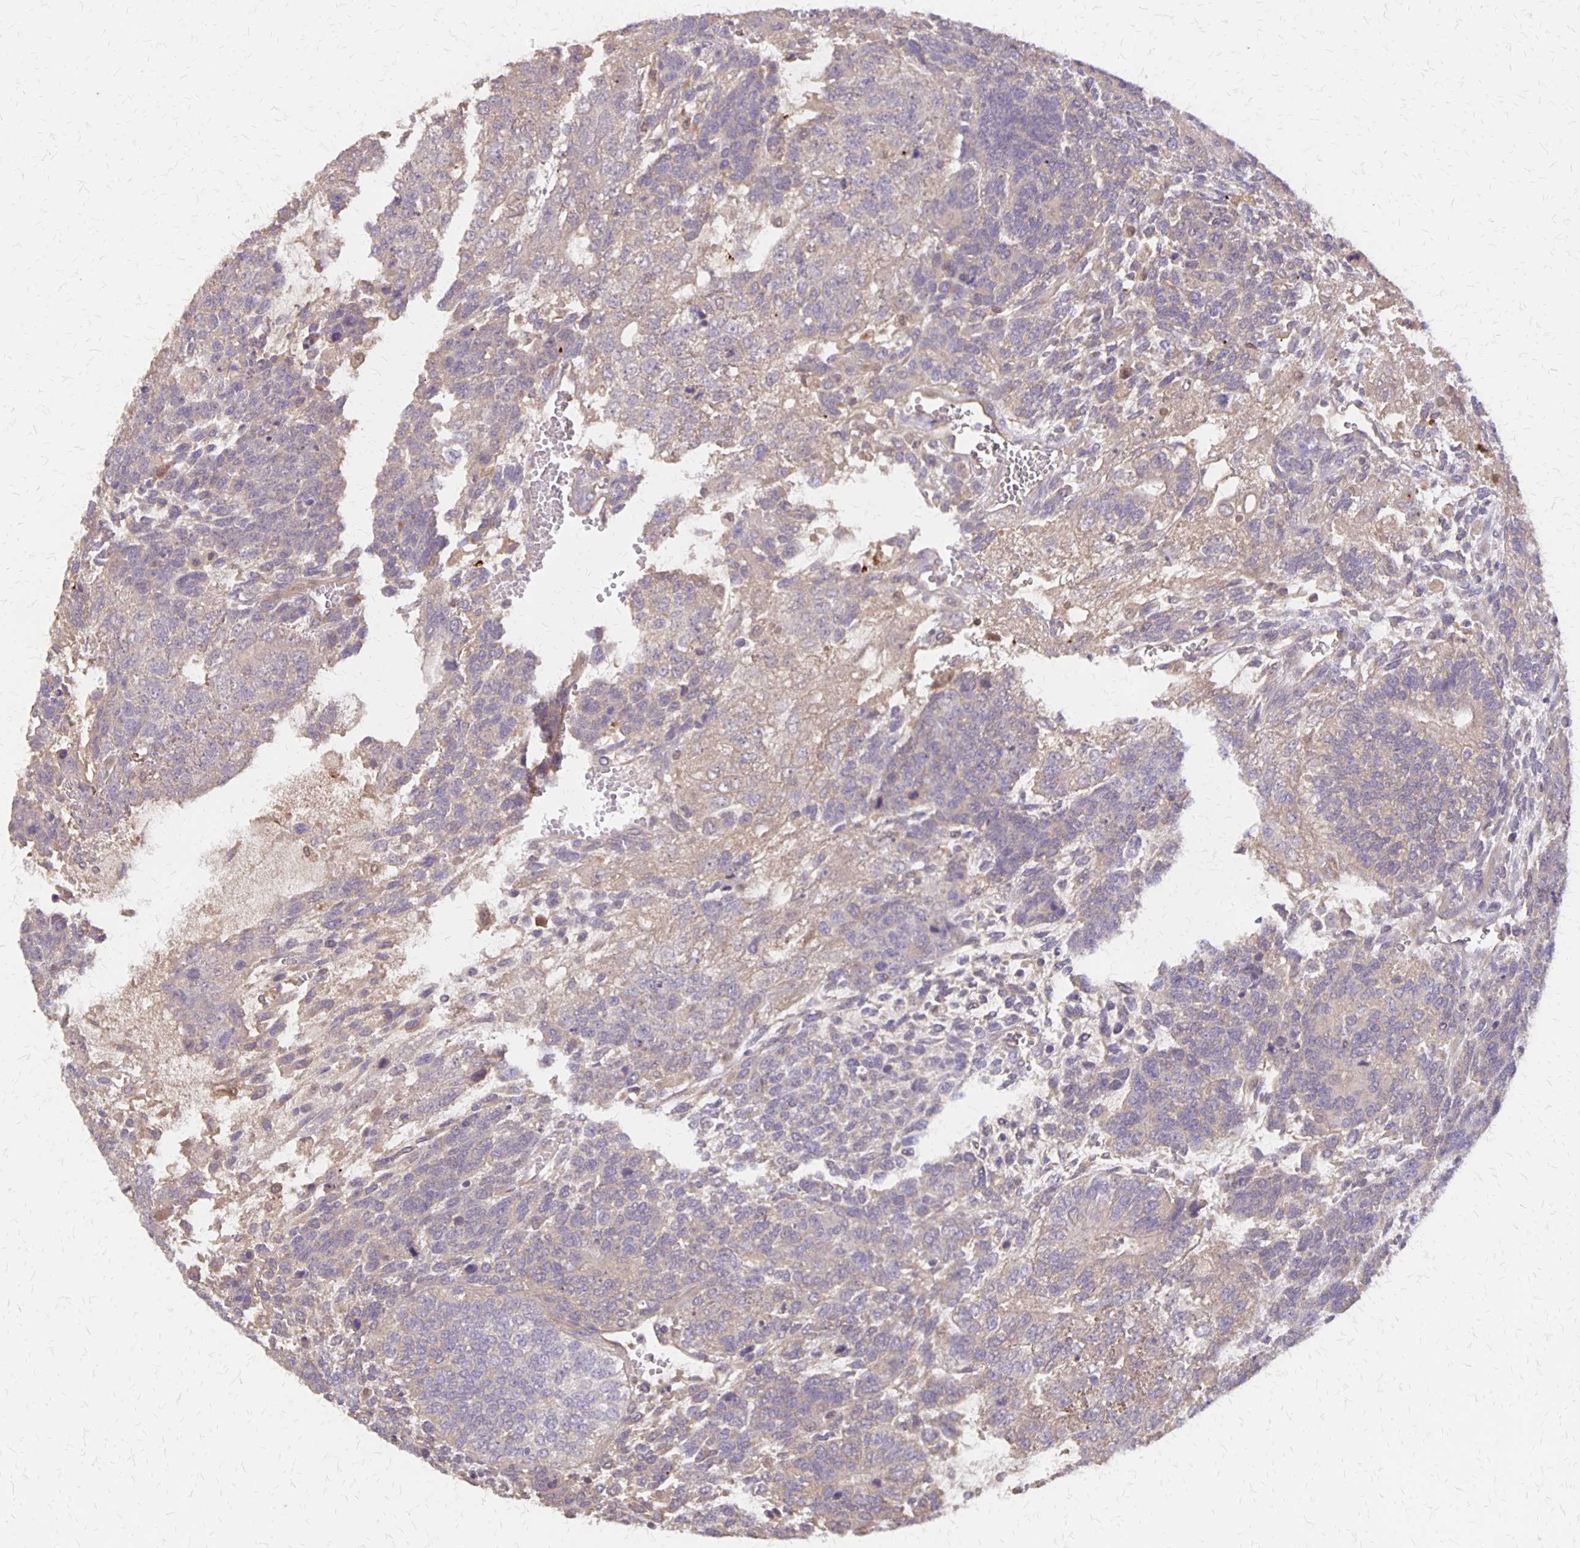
{"staining": {"intensity": "weak", "quantity": "<25%", "location": "cytoplasmic/membranous"}, "tissue": "testis cancer", "cell_type": "Tumor cells", "image_type": "cancer", "snomed": [{"axis": "morphology", "description": "Normal tissue, NOS"}, {"axis": "morphology", "description": "Carcinoma, Embryonal, NOS"}, {"axis": "topography", "description": "Testis"}, {"axis": "topography", "description": "Epididymis"}], "caption": "Immunohistochemical staining of human testis cancer (embryonal carcinoma) exhibits no significant expression in tumor cells.", "gene": "NOG", "patient": {"sex": "male", "age": 23}}